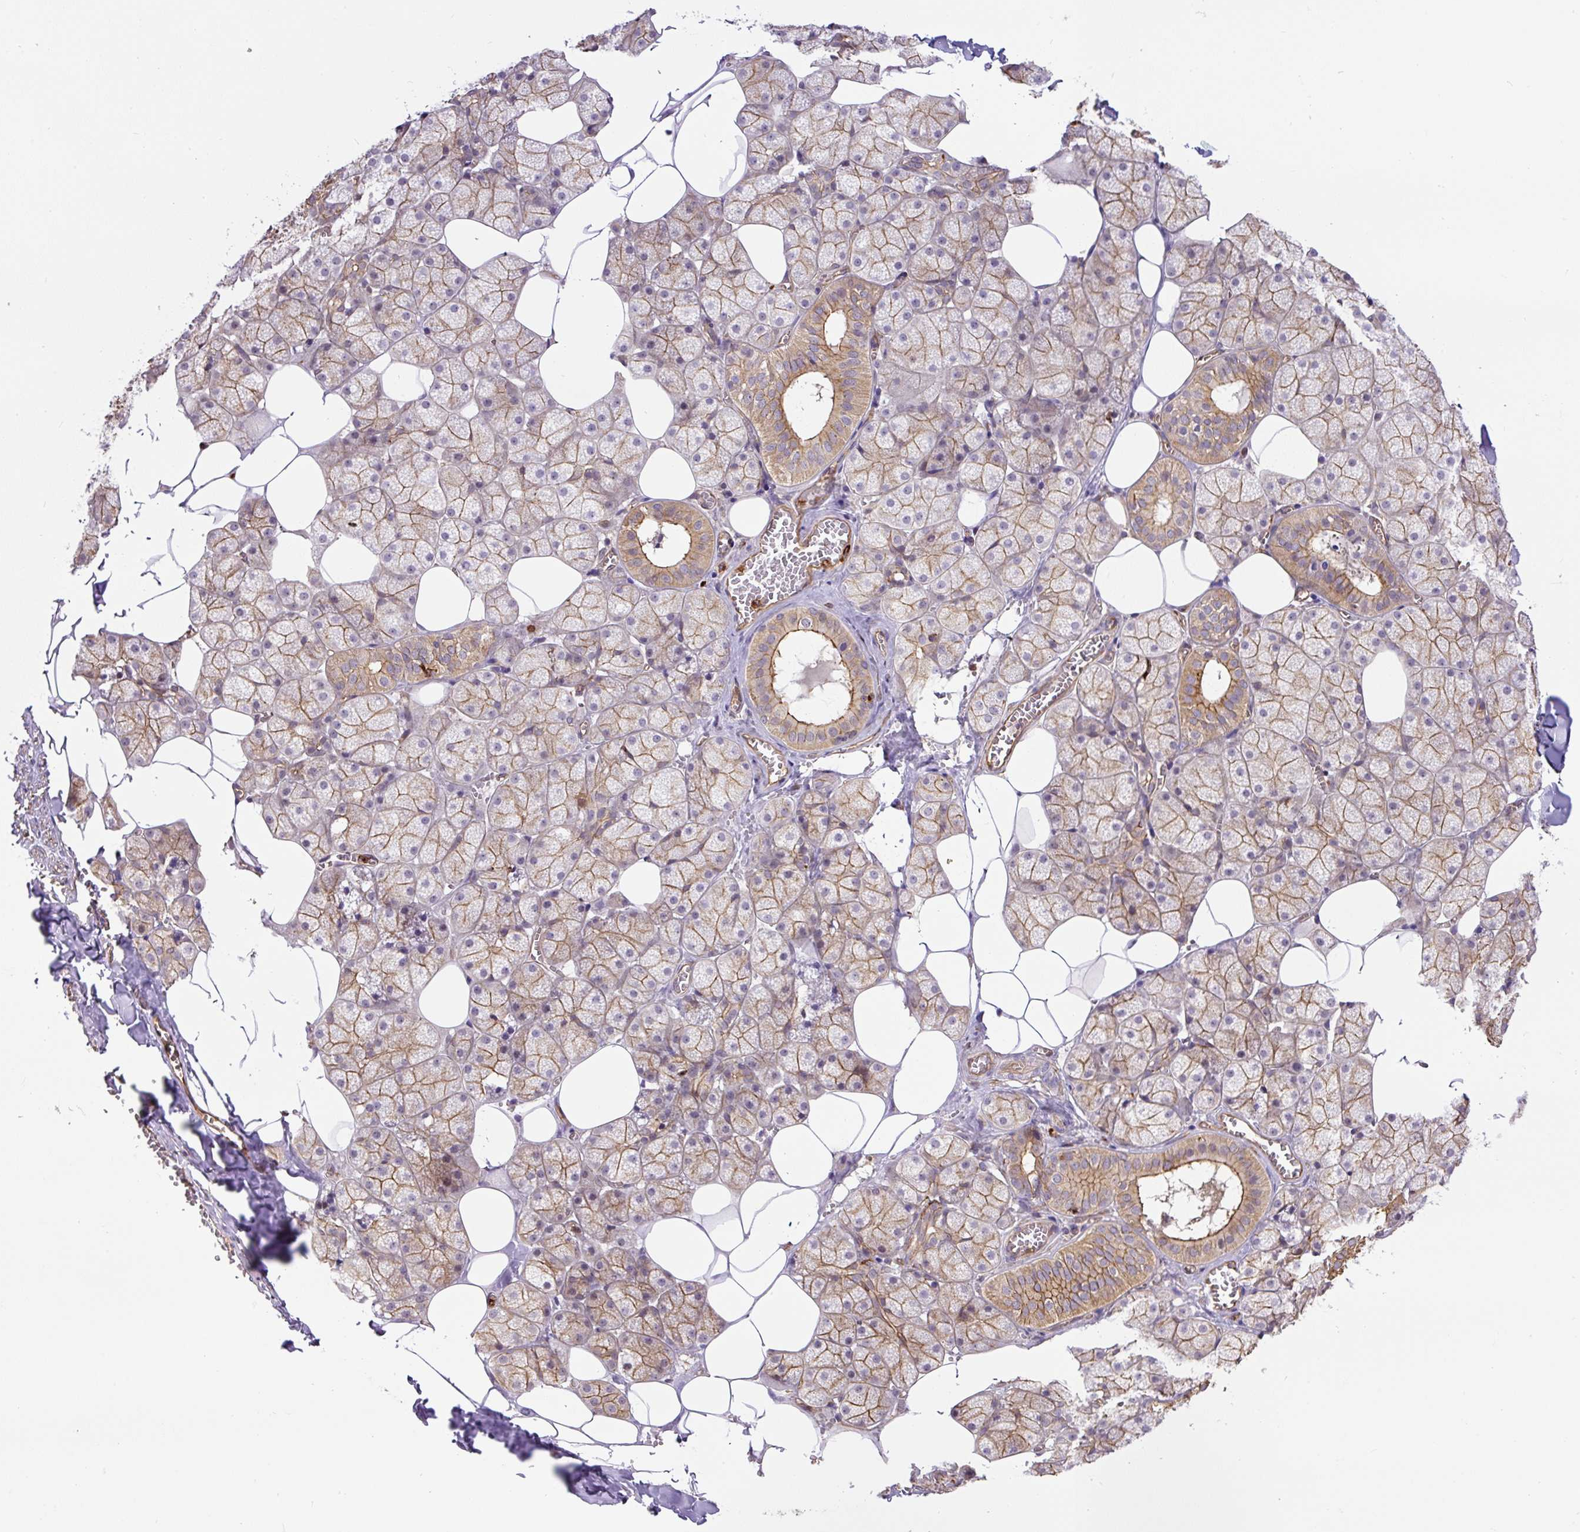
{"staining": {"intensity": "moderate", "quantity": ">75%", "location": "cytoplasmic/membranous"}, "tissue": "salivary gland", "cell_type": "Glandular cells", "image_type": "normal", "snomed": [{"axis": "morphology", "description": "Normal tissue, NOS"}, {"axis": "topography", "description": "Salivary gland"}, {"axis": "topography", "description": "Peripheral nerve tissue"}], "caption": "The histopathology image reveals a brown stain indicating the presence of a protein in the cytoplasmic/membranous of glandular cells in salivary gland. (Stains: DAB (3,3'-diaminobenzidine) in brown, nuclei in blue, Microscopy: brightfield microscopy at high magnification).", "gene": "B3GALT5", "patient": {"sex": "male", "age": 38}}